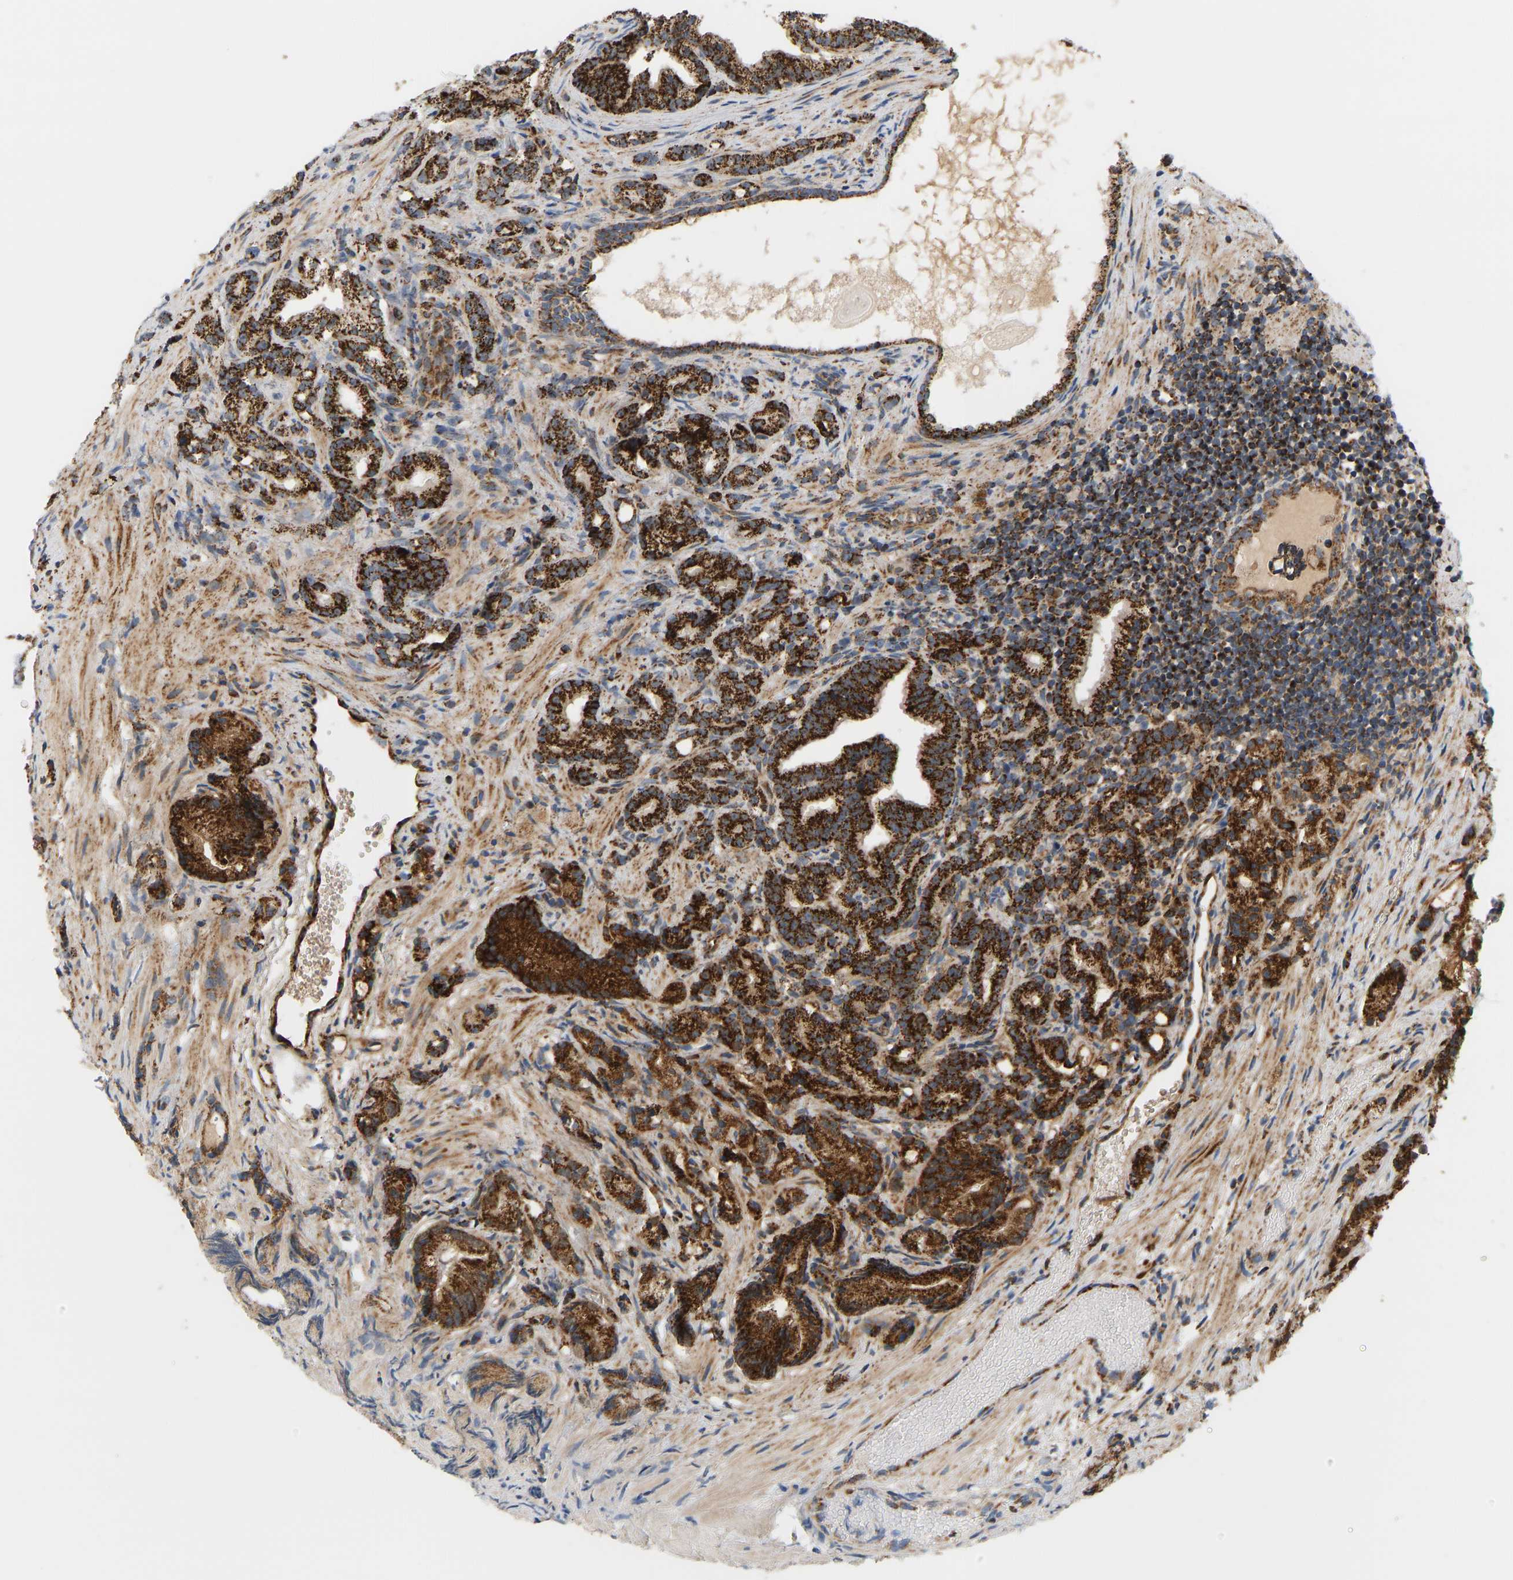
{"staining": {"intensity": "strong", "quantity": ">75%", "location": "cytoplasmic/membranous"}, "tissue": "prostate cancer", "cell_type": "Tumor cells", "image_type": "cancer", "snomed": [{"axis": "morphology", "description": "Adenocarcinoma, Low grade"}, {"axis": "topography", "description": "Prostate"}], "caption": "Tumor cells exhibit high levels of strong cytoplasmic/membranous staining in approximately >75% of cells in prostate cancer.", "gene": "GPSM2", "patient": {"sex": "male", "age": 89}}